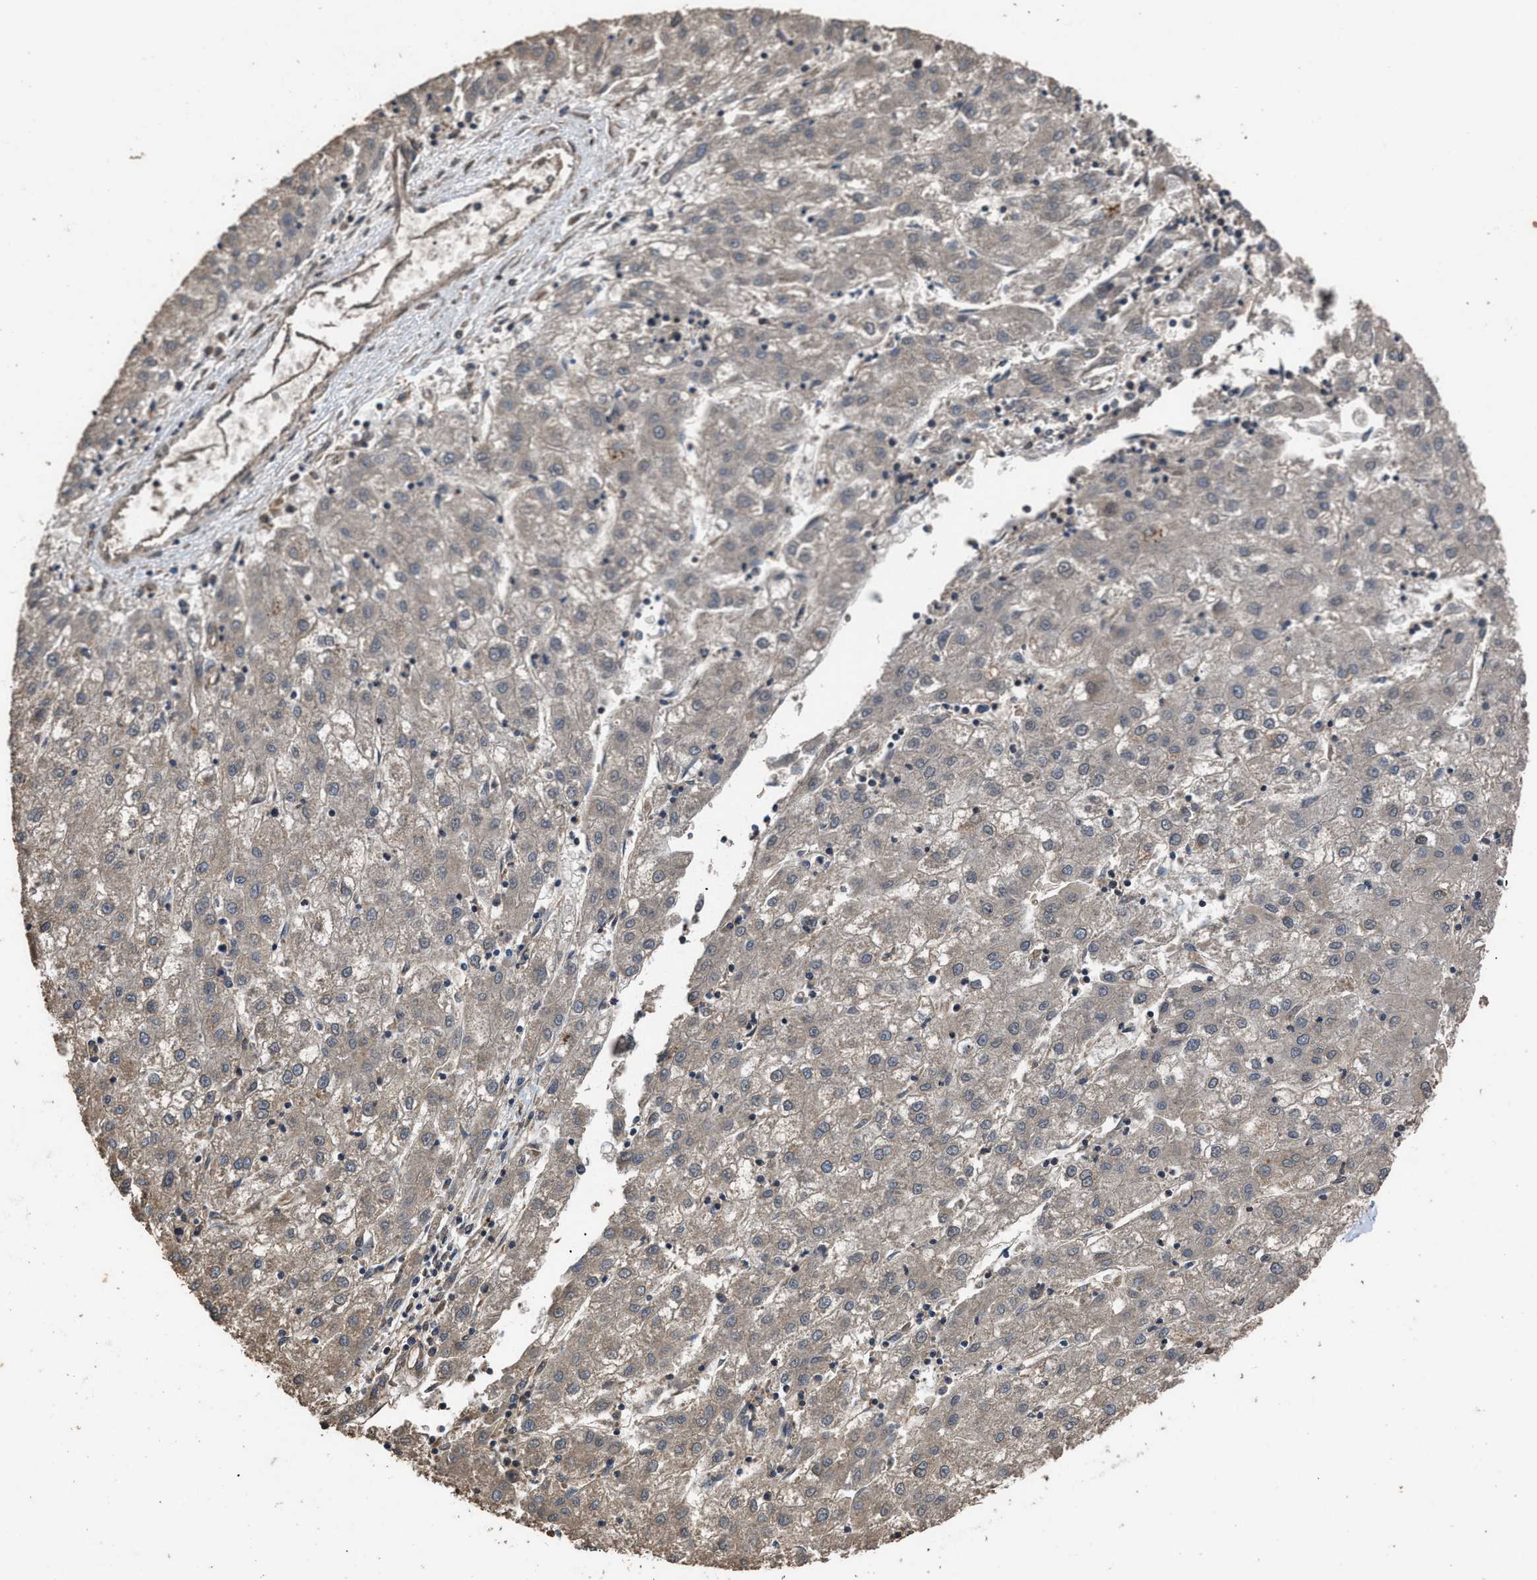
{"staining": {"intensity": "moderate", "quantity": "<25%", "location": "cytoplasmic/membranous"}, "tissue": "liver cancer", "cell_type": "Tumor cells", "image_type": "cancer", "snomed": [{"axis": "morphology", "description": "Carcinoma, Hepatocellular, NOS"}, {"axis": "topography", "description": "Liver"}], "caption": "About <25% of tumor cells in human liver cancer (hepatocellular carcinoma) show moderate cytoplasmic/membranous protein staining as visualized by brown immunohistochemical staining.", "gene": "UTRN", "patient": {"sex": "male", "age": 72}}